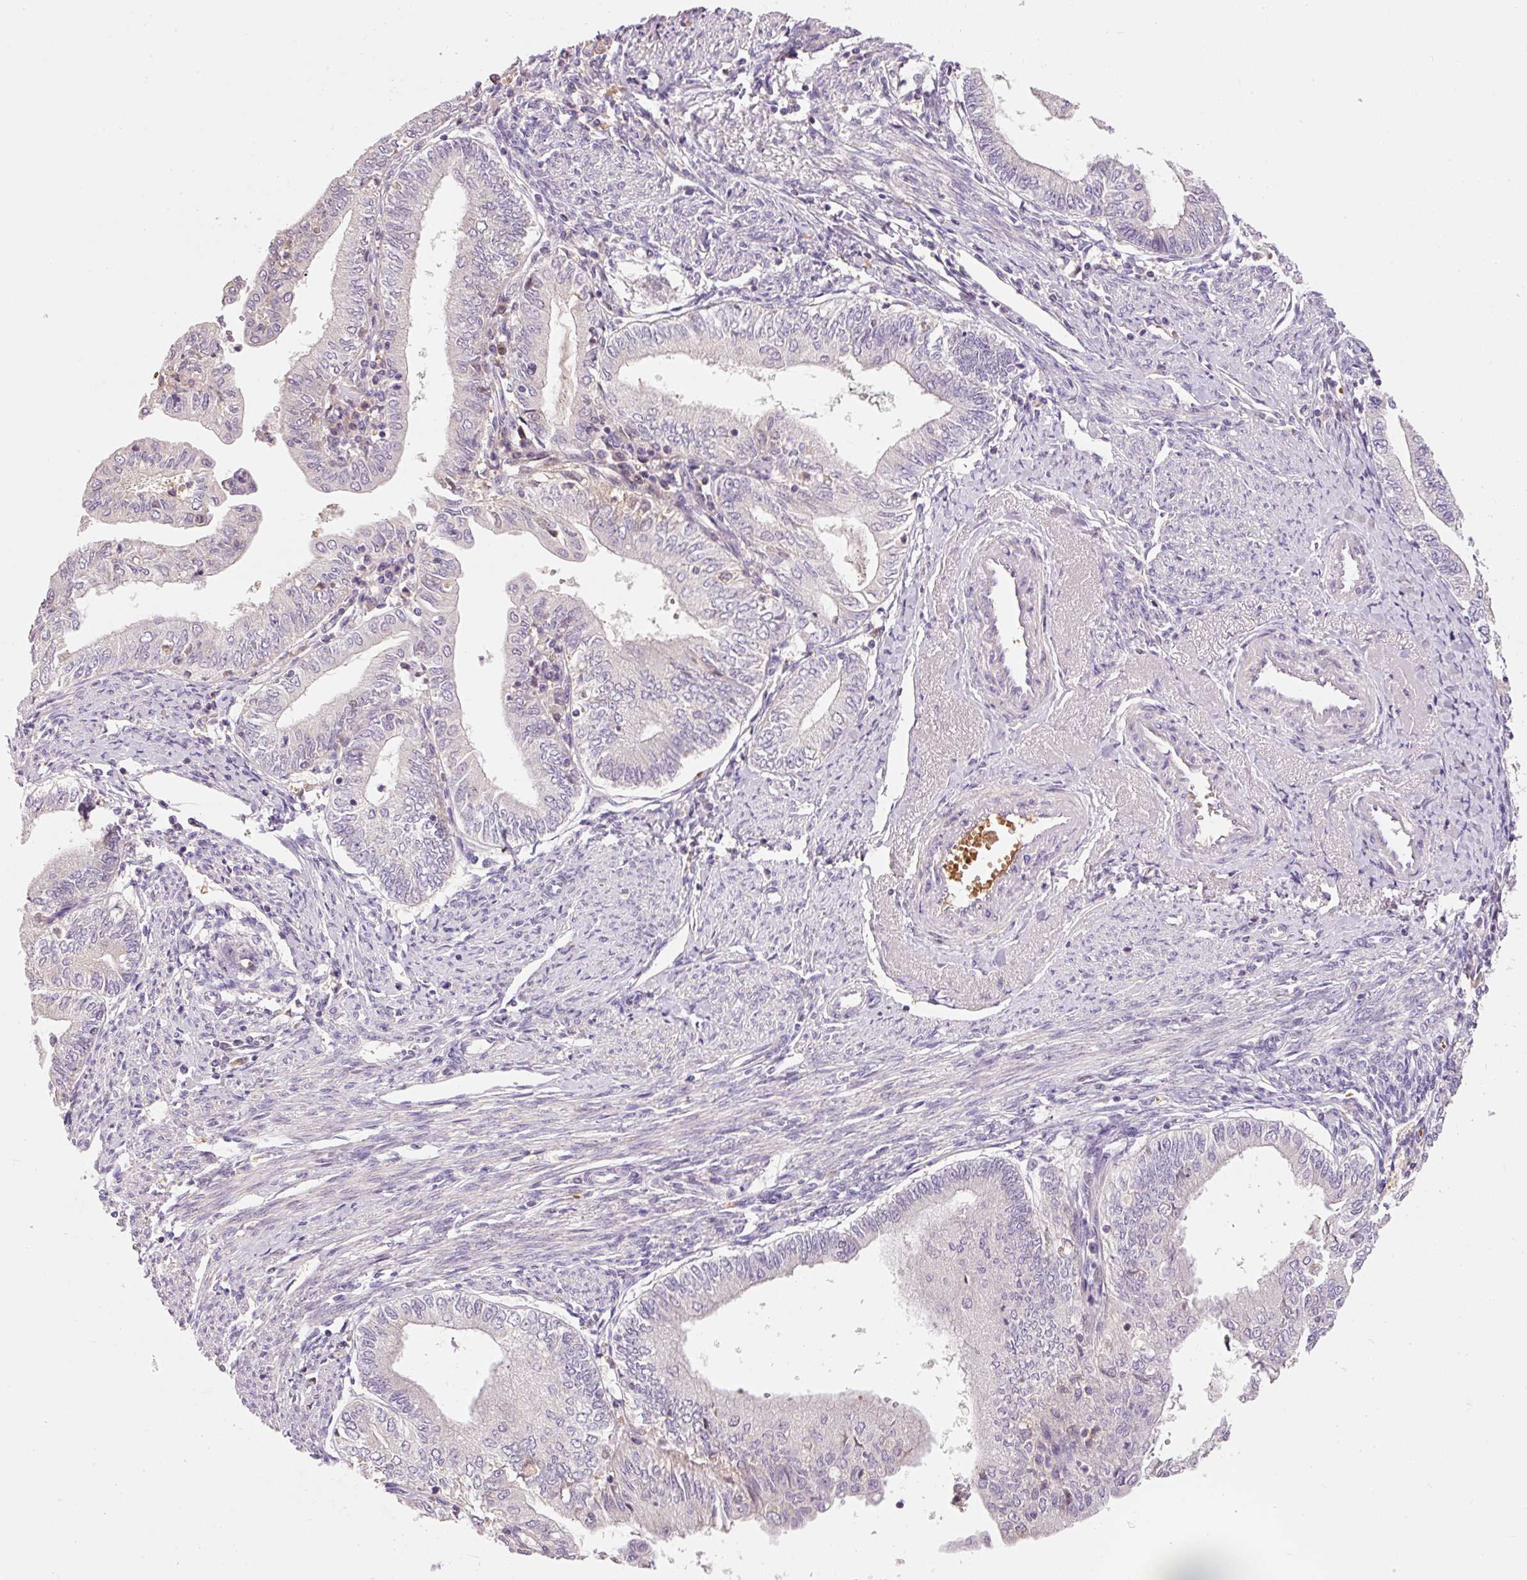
{"staining": {"intensity": "negative", "quantity": "none", "location": "none"}, "tissue": "endometrial cancer", "cell_type": "Tumor cells", "image_type": "cancer", "snomed": [{"axis": "morphology", "description": "Adenocarcinoma, NOS"}, {"axis": "topography", "description": "Endometrium"}], "caption": "This is a image of IHC staining of endometrial adenocarcinoma, which shows no expression in tumor cells.", "gene": "CMTM8", "patient": {"sex": "female", "age": 66}}